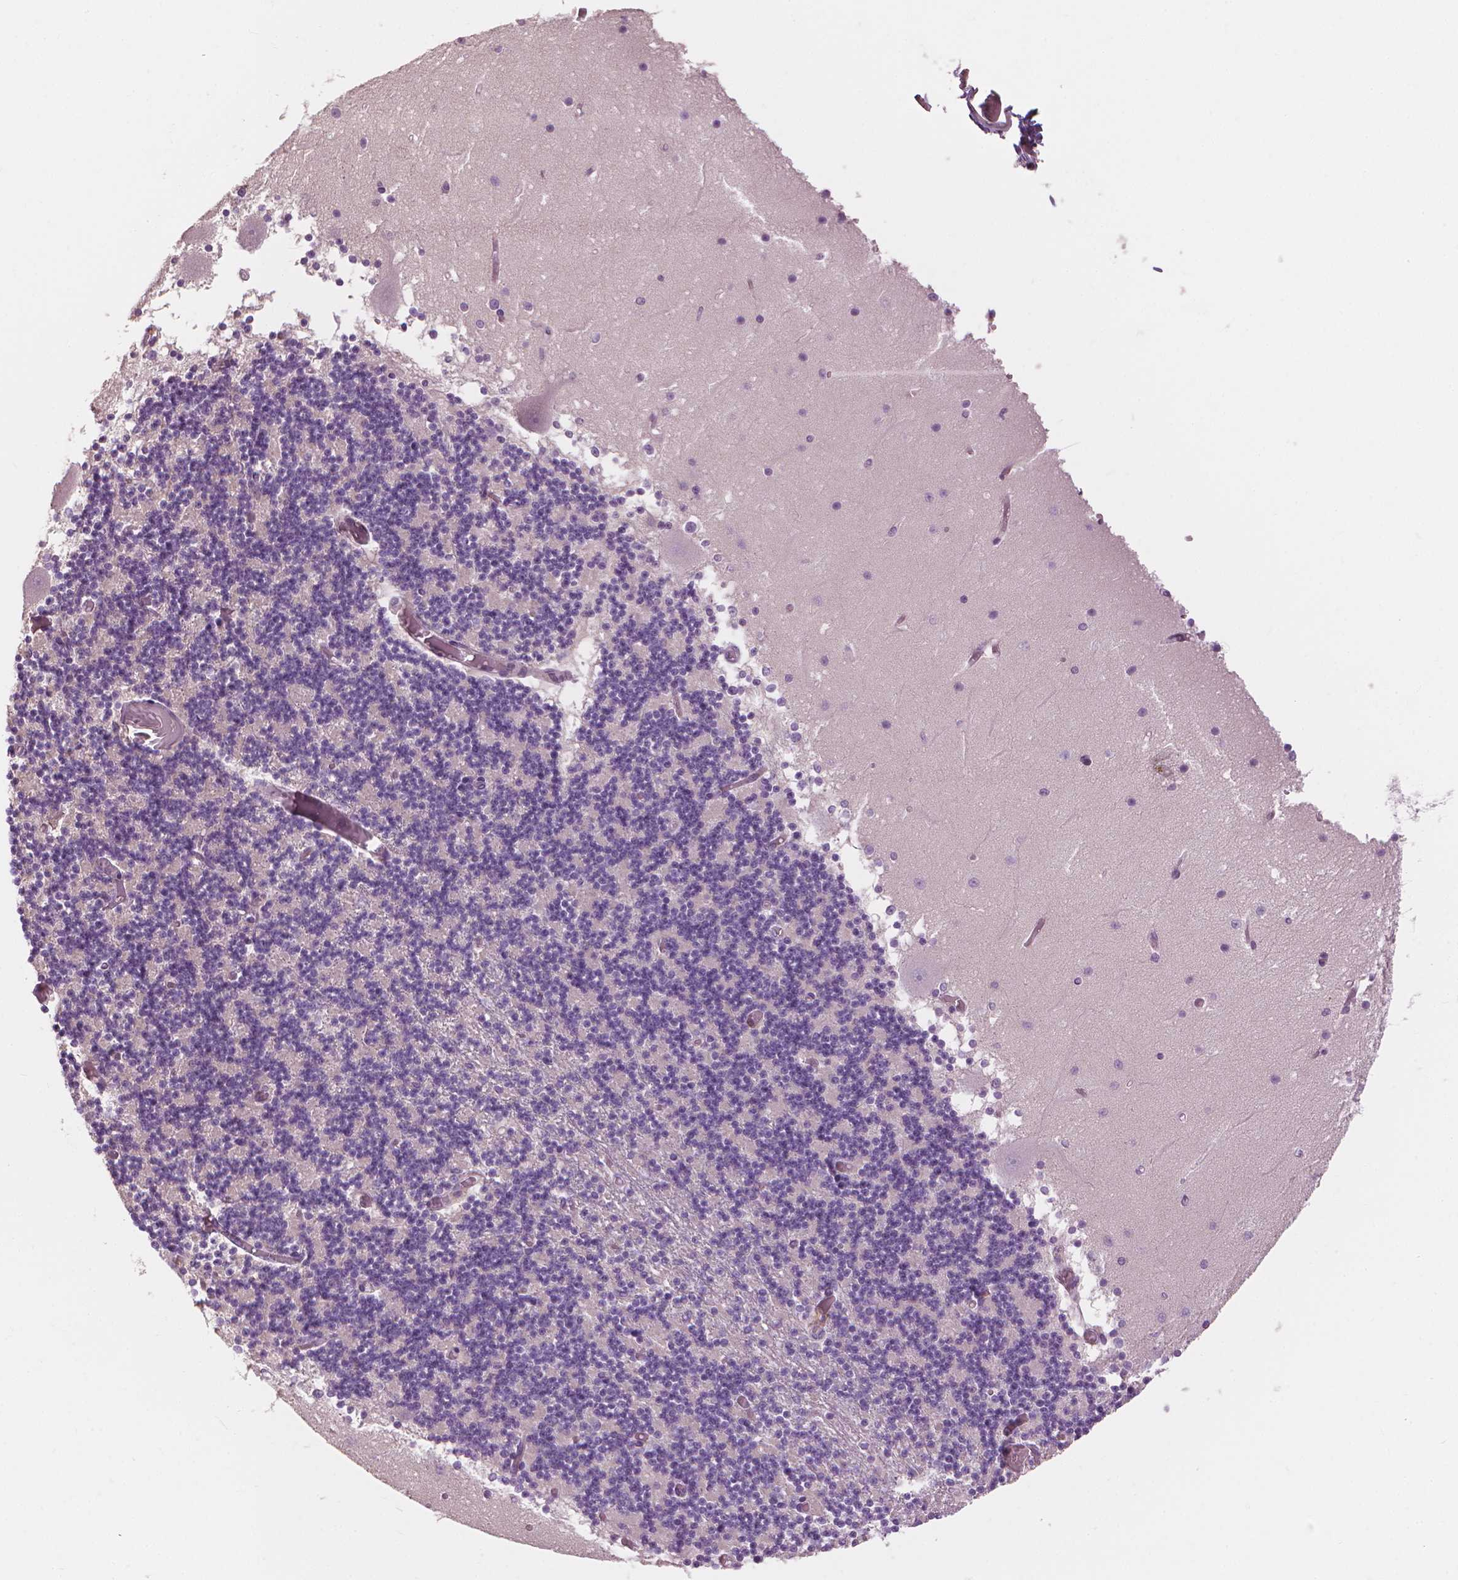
{"staining": {"intensity": "negative", "quantity": "none", "location": "none"}, "tissue": "cerebellum", "cell_type": "Cells in granular layer", "image_type": "normal", "snomed": [{"axis": "morphology", "description": "Normal tissue, NOS"}, {"axis": "topography", "description": "Cerebellum"}], "caption": "DAB (3,3'-diaminobenzidine) immunohistochemical staining of normal cerebellum exhibits no significant positivity in cells in granular layer. (DAB immunohistochemistry with hematoxylin counter stain).", "gene": "SAXO2", "patient": {"sex": "female", "age": 28}}